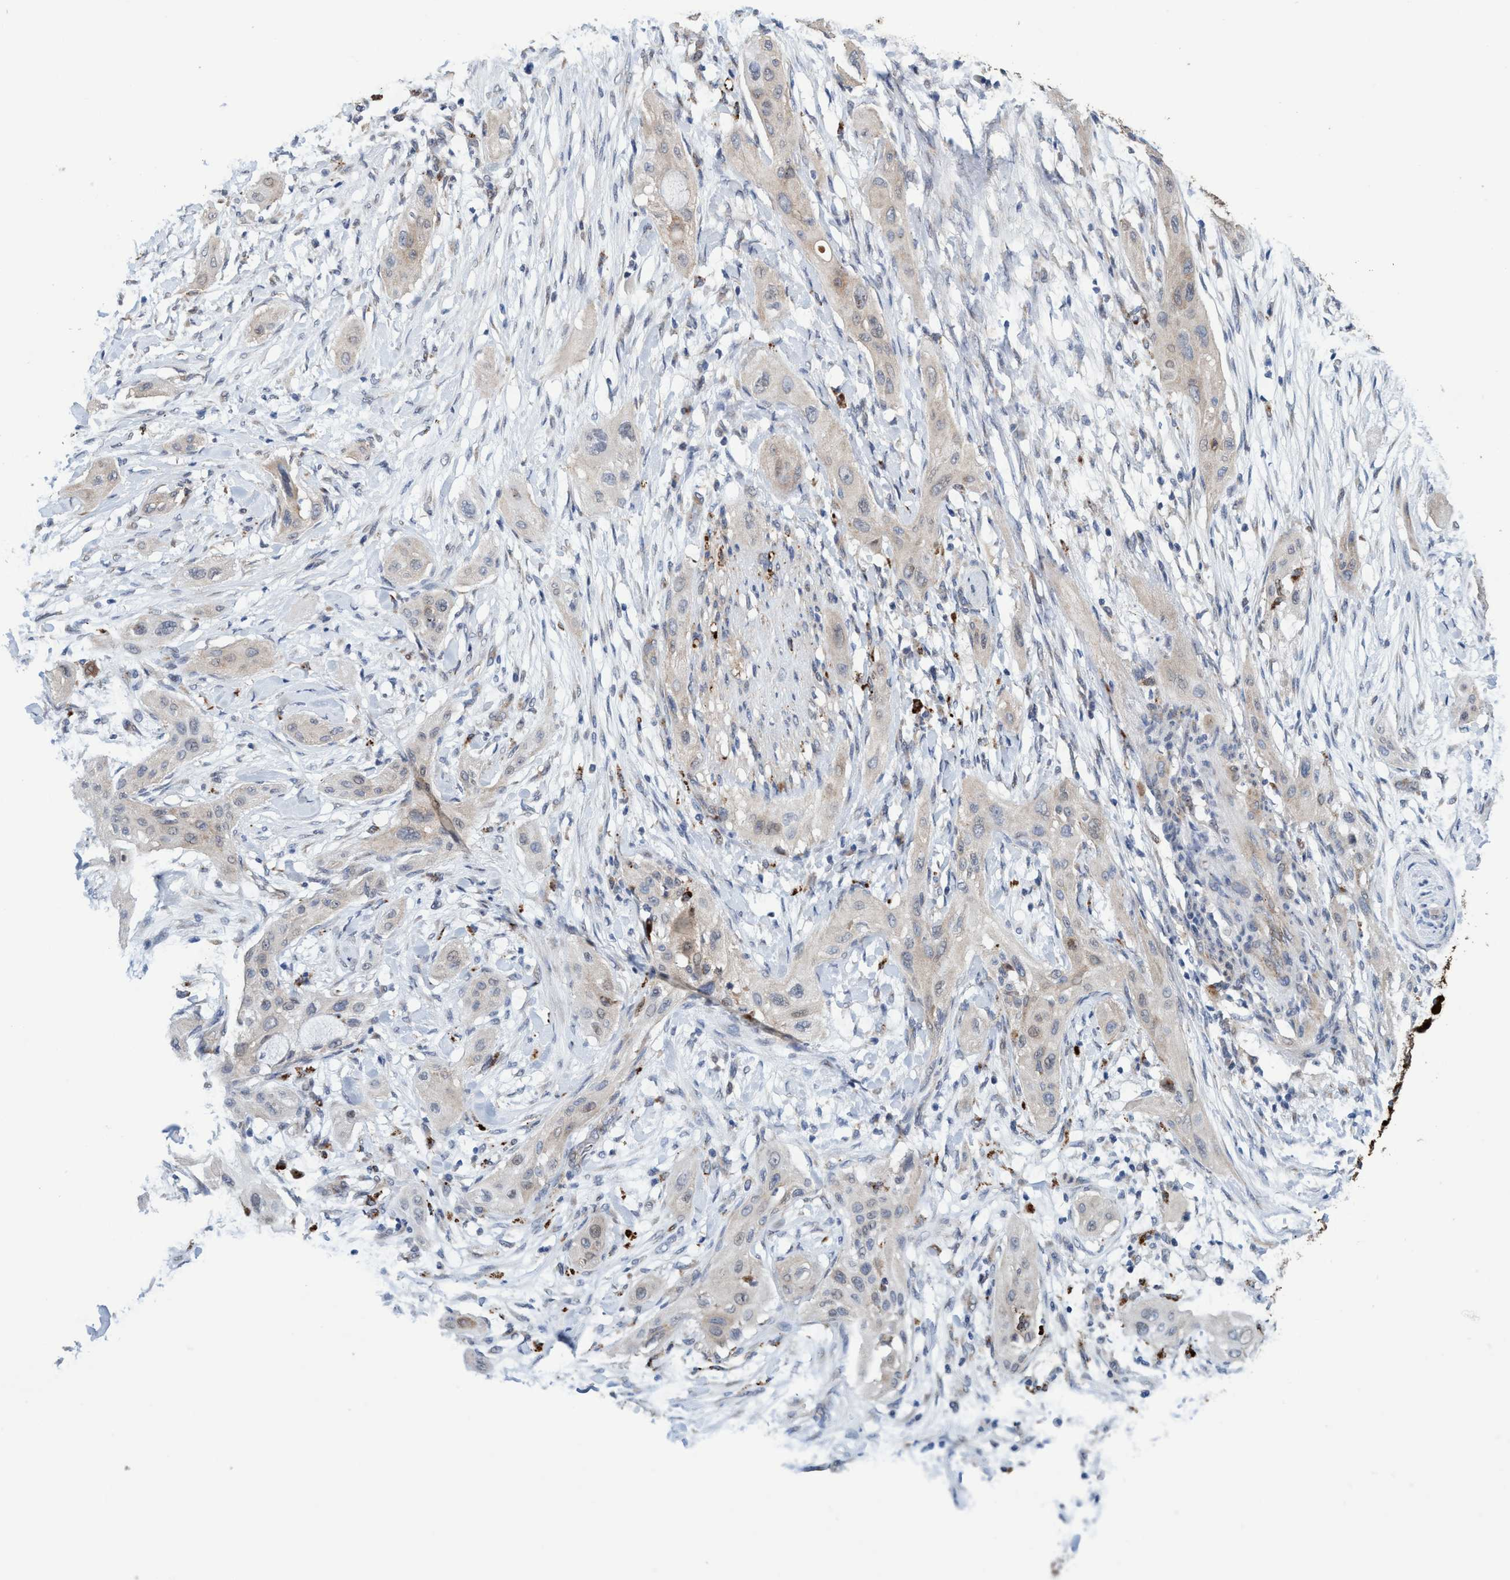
{"staining": {"intensity": "weak", "quantity": ">75%", "location": "cytoplasmic/membranous"}, "tissue": "lung cancer", "cell_type": "Tumor cells", "image_type": "cancer", "snomed": [{"axis": "morphology", "description": "Squamous cell carcinoma, NOS"}, {"axis": "topography", "description": "Lung"}], "caption": "Lung cancer (squamous cell carcinoma) tissue exhibits weak cytoplasmic/membranous staining in about >75% of tumor cells The staining was performed using DAB (3,3'-diaminobenzidine) to visualize the protein expression in brown, while the nuclei were stained in blue with hematoxylin (Magnification: 20x).", "gene": "BBS9", "patient": {"sex": "female", "age": 47}}